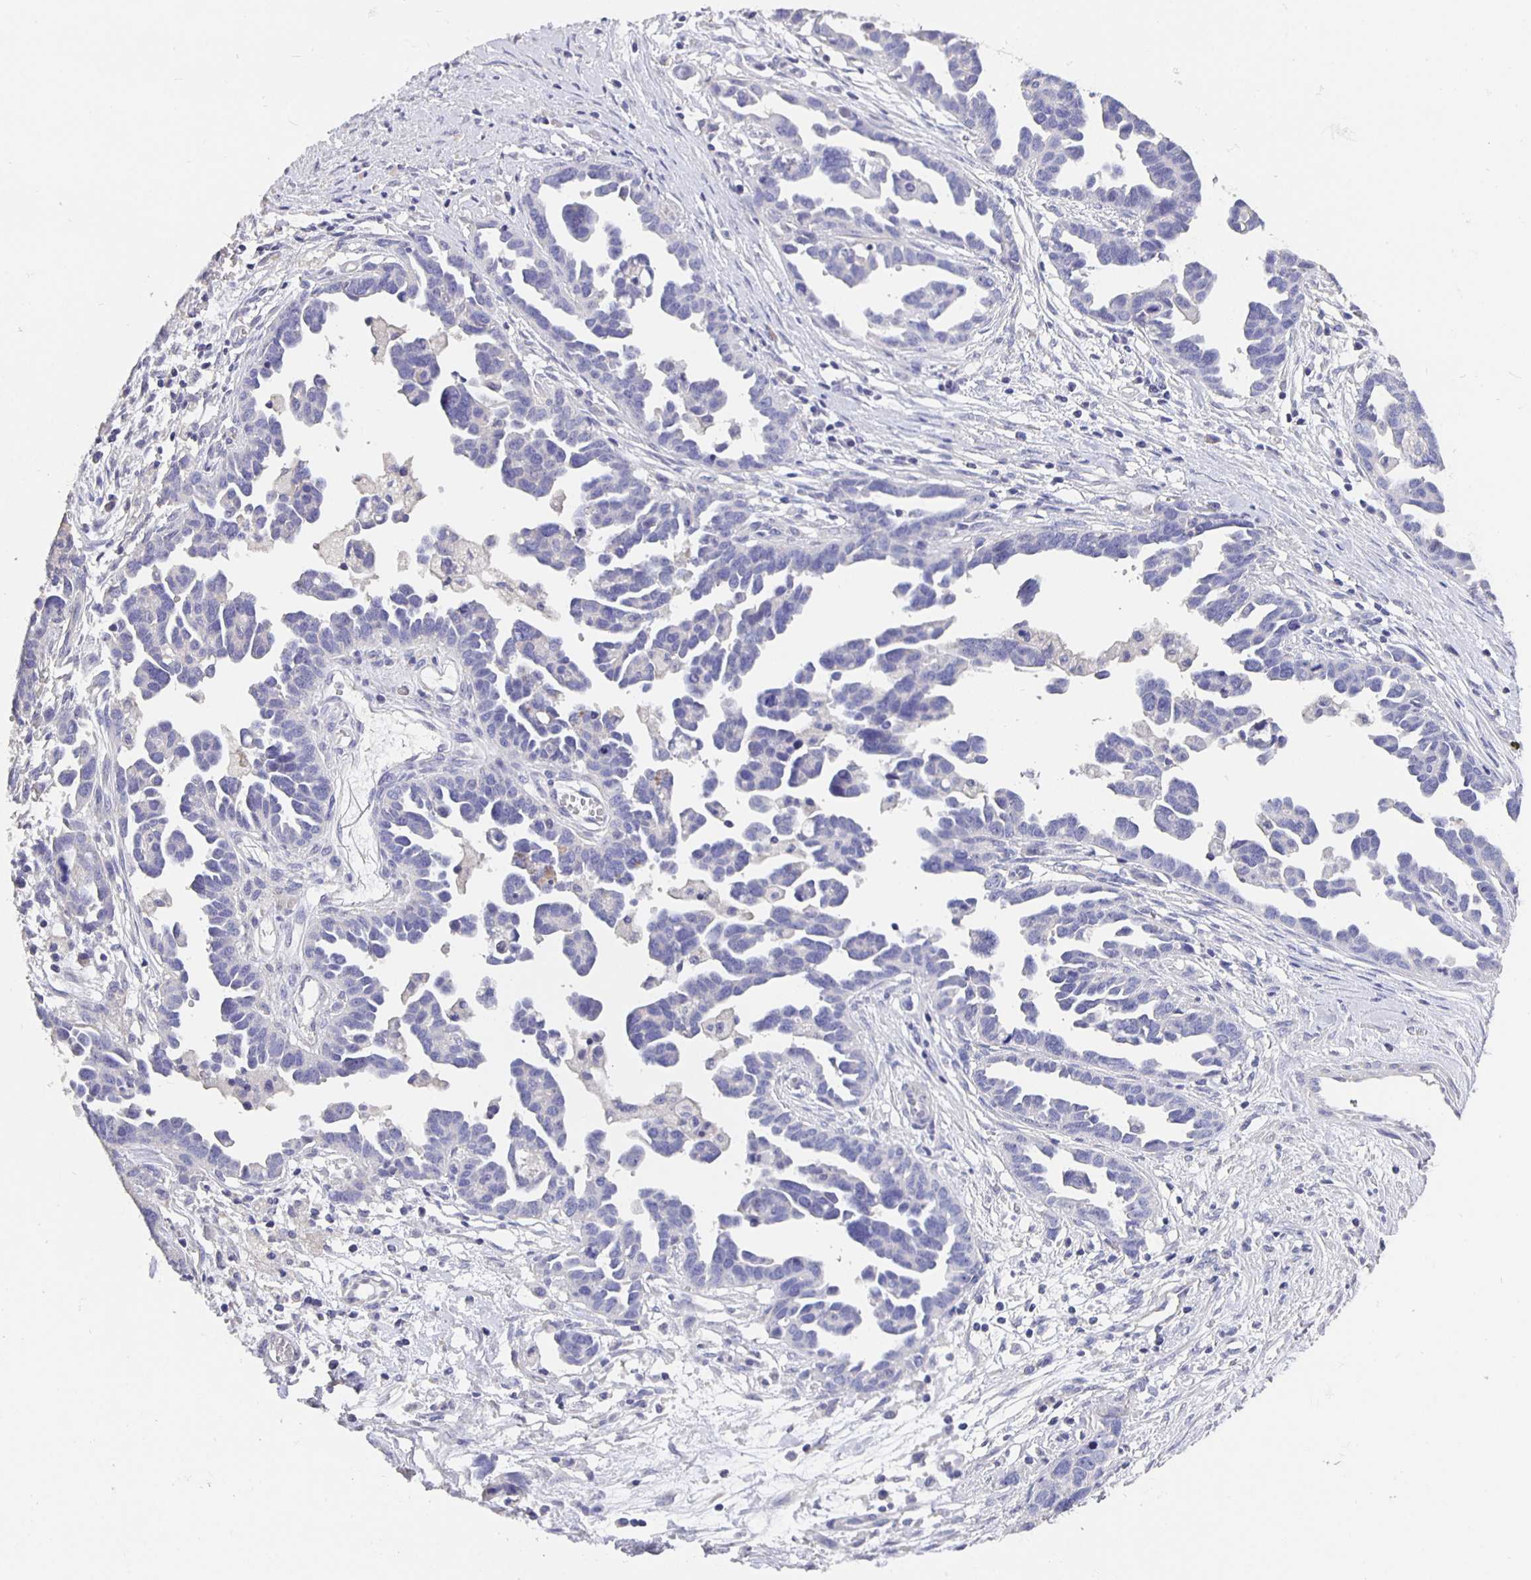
{"staining": {"intensity": "negative", "quantity": "none", "location": "none"}, "tissue": "ovarian cancer", "cell_type": "Tumor cells", "image_type": "cancer", "snomed": [{"axis": "morphology", "description": "Cystadenocarcinoma, serous, NOS"}, {"axis": "topography", "description": "Ovary"}], "caption": "An immunohistochemistry micrograph of ovarian cancer (serous cystadenocarcinoma) is shown. There is no staining in tumor cells of ovarian cancer (serous cystadenocarcinoma). (DAB IHC, high magnification).", "gene": "CFAP74", "patient": {"sex": "female", "age": 54}}